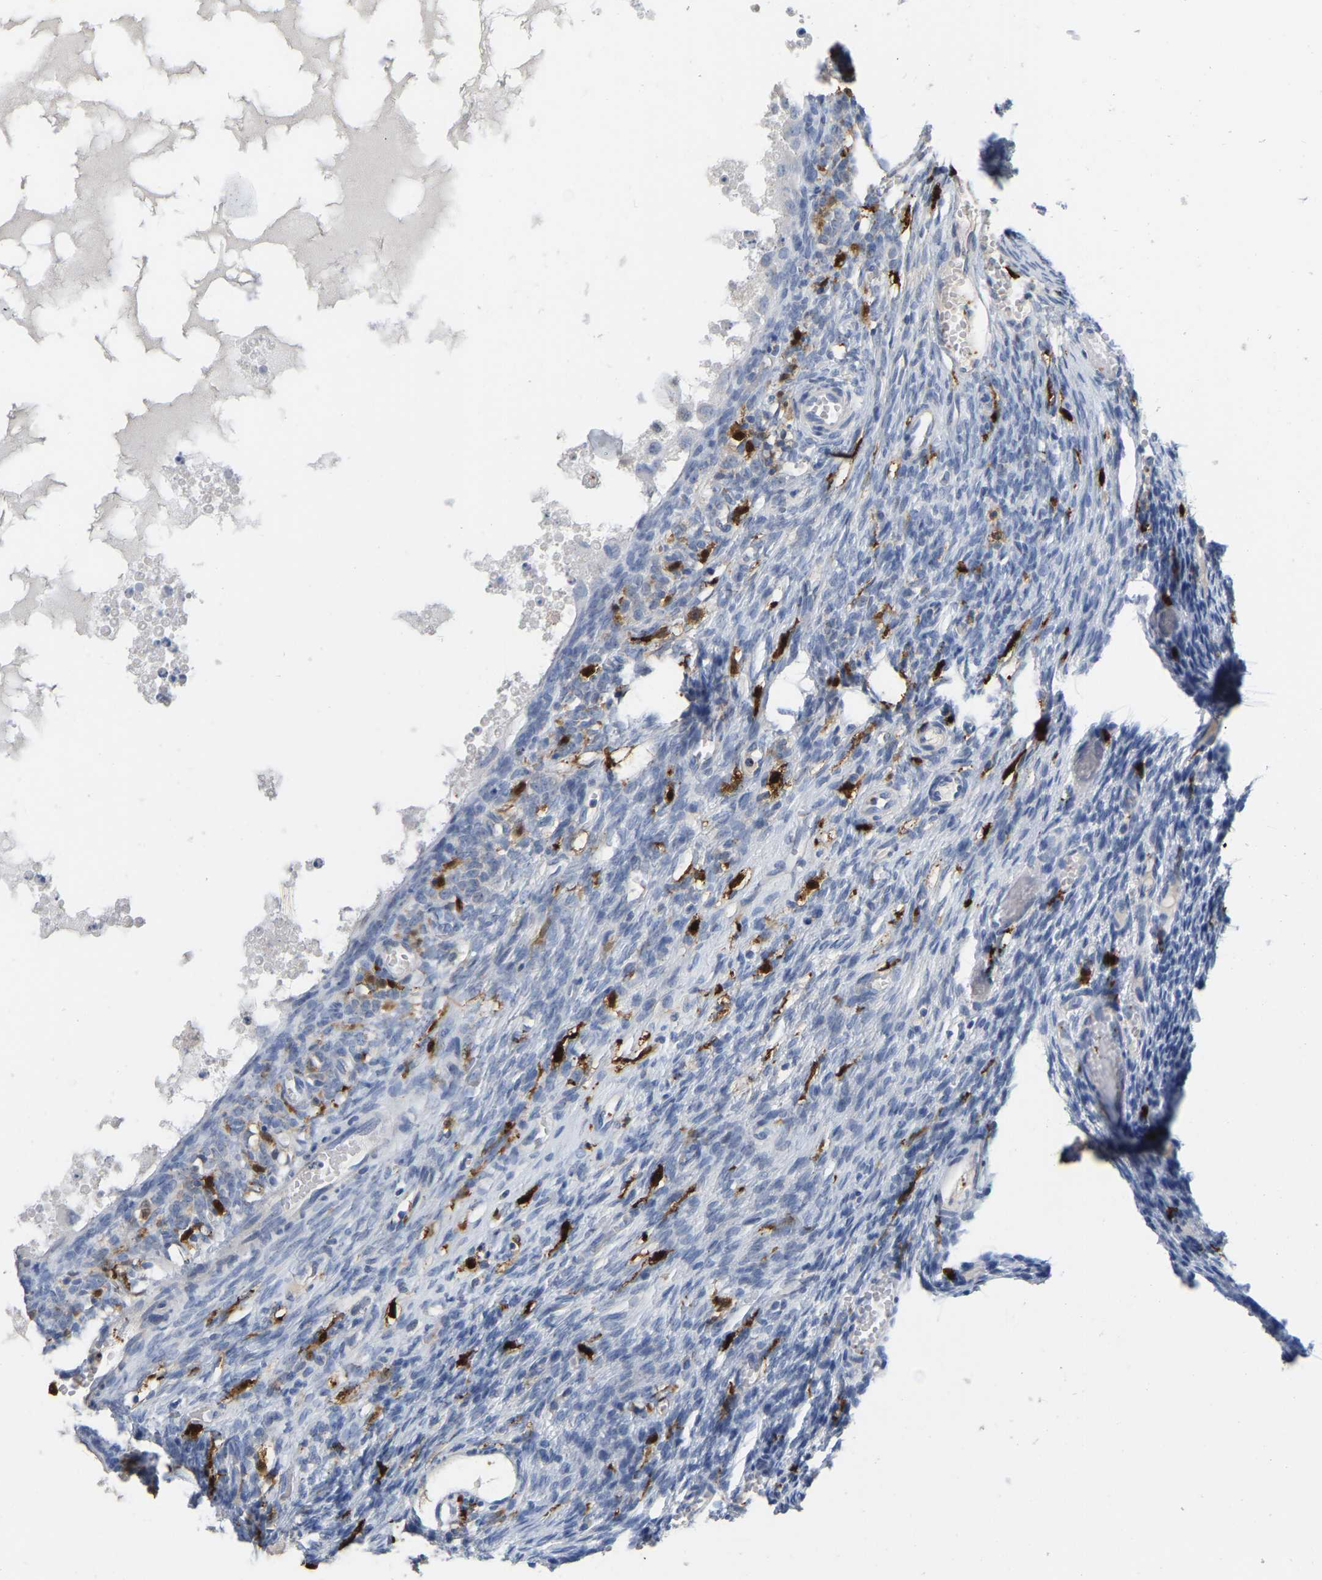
{"staining": {"intensity": "negative", "quantity": "none", "location": "none"}, "tissue": "ovary", "cell_type": "Ovarian stroma cells", "image_type": "normal", "snomed": [{"axis": "morphology", "description": "Normal tissue, NOS"}, {"axis": "topography", "description": "Ovary"}], "caption": "Immunohistochemistry (IHC) histopathology image of benign human ovary stained for a protein (brown), which shows no positivity in ovarian stroma cells. (DAB (3,3'-diaminobenzidine) IHC with hematoxylin counter stain).", "gene": "ULBP2", "patient": {"sex": "female", "age": 35}}